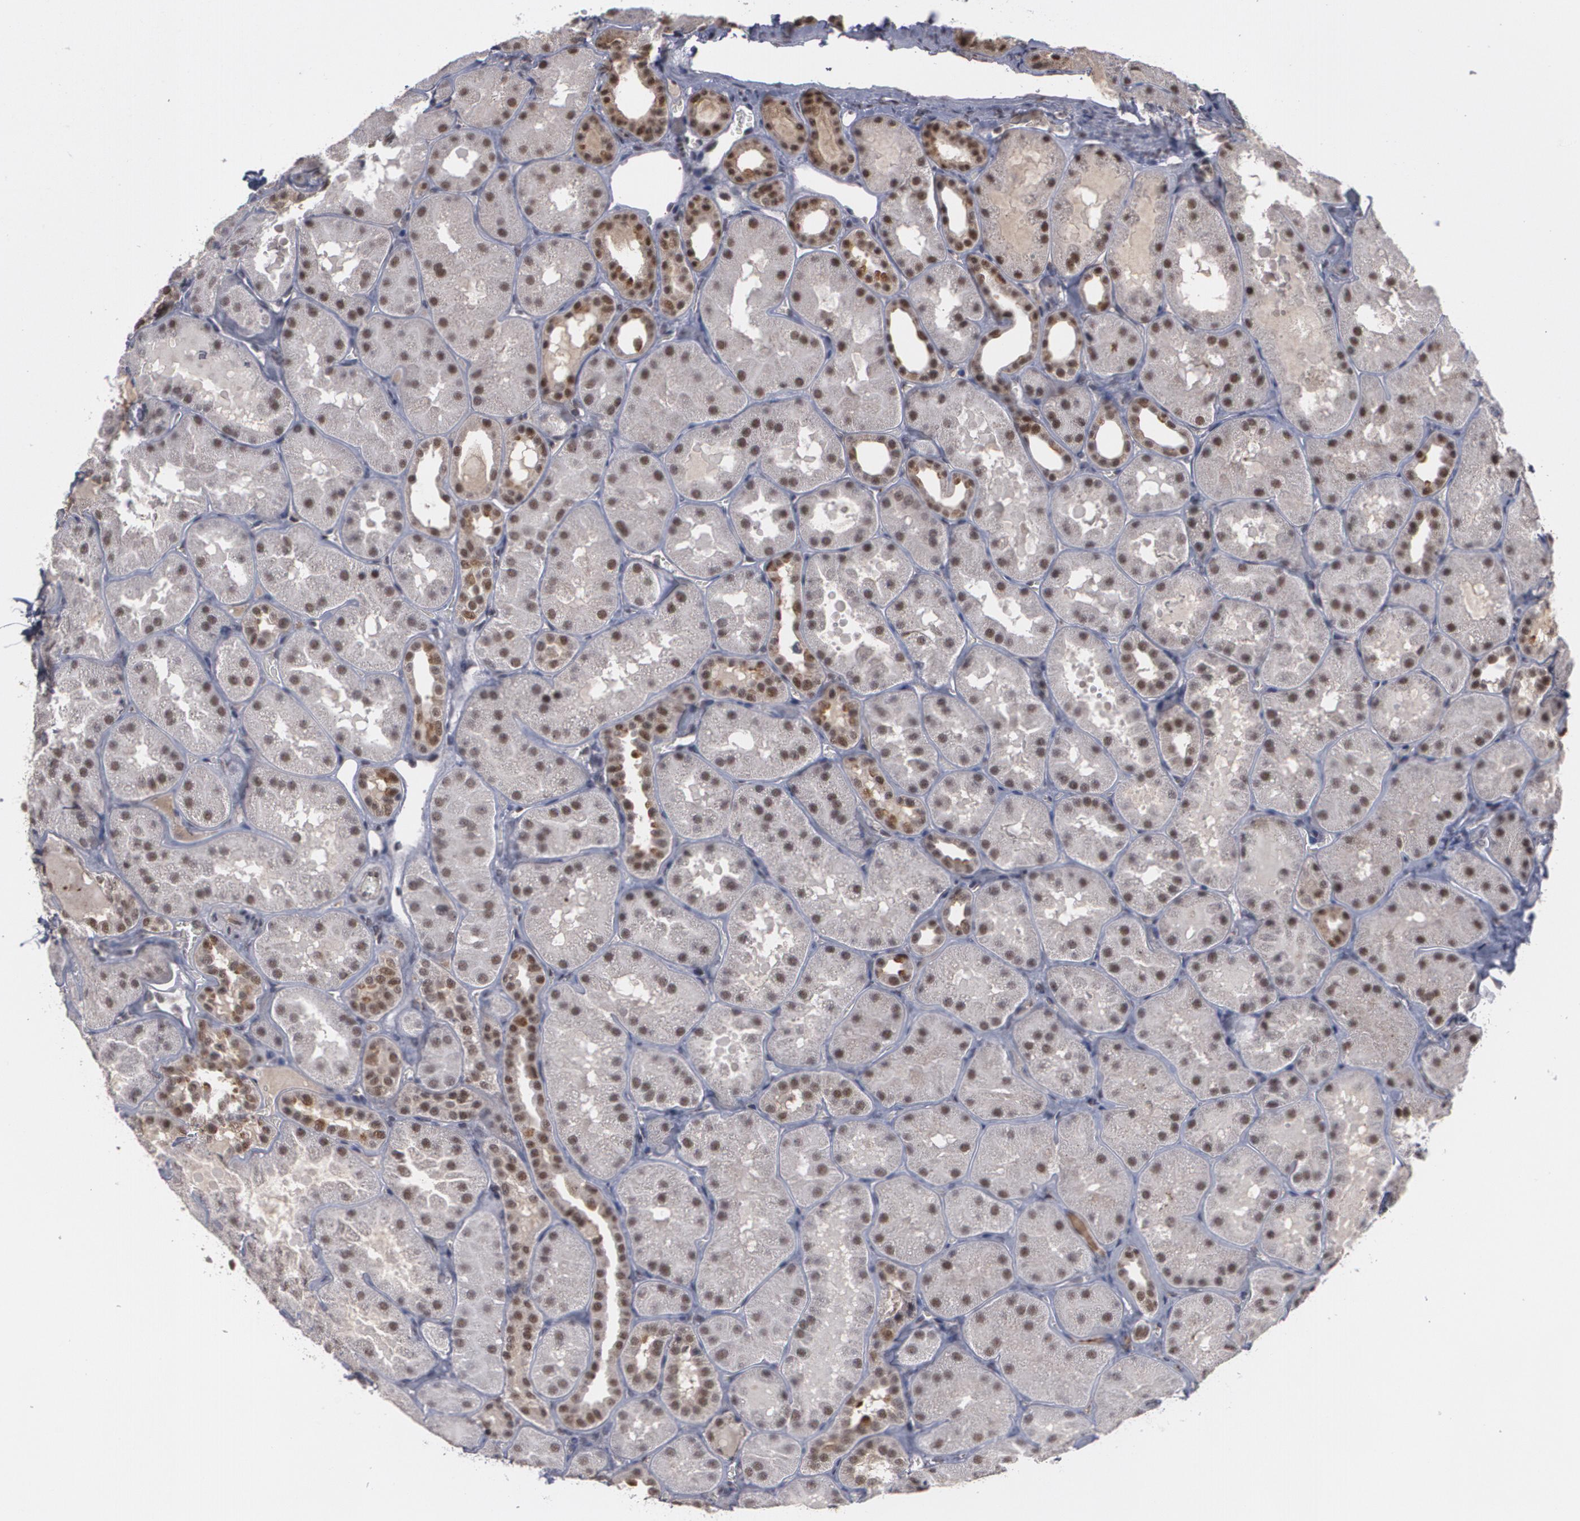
{"staining": {"intensity": "weak", "quantity": "25%-75%", "location": "nuclear"}, "tissue": "kidney", "cell_type": "Cells in glomeruli", "image_type": "normal", "snomed": [{"axis": "morphology", "description": "Normal tissue, NOS"}, {"axis": "topography", "description": "Kidney"}], "caption": "Immunohistochemistry photomicrograph of unremarkable kidney: human kidney stained using immunohistochemistry exhibits low levels of weak protein expression localized specifically in the nuclear of cells in glomeruli, appearing as a nuclear brown color.", "gene": "INTS6L", "patient": {"sex": "male", "age": 28}}